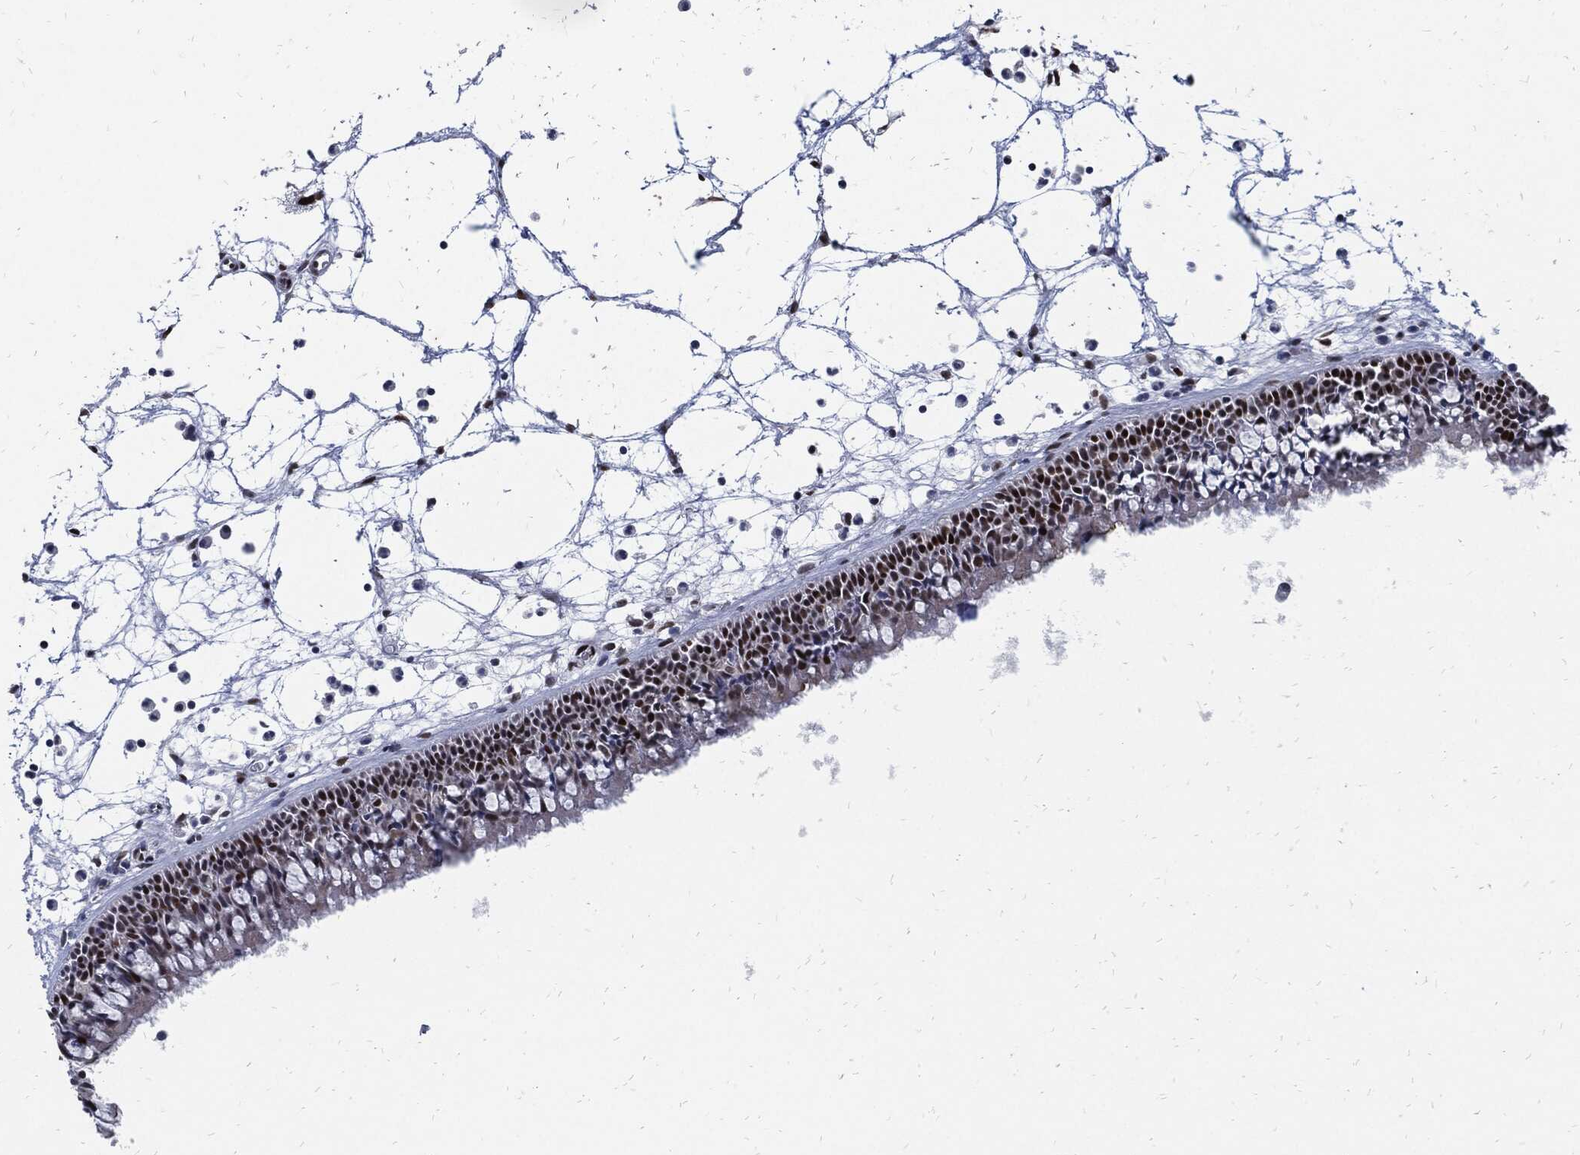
{"staining": {"intensity": "strong", "quantity": "<25%", "location": "nuclear"}, "tissue": "nasopharynx", "cell_type": "Respiratory epithelial cells", "image_type": "normal", "snomed": [{"axis": "morphology", "description": "Normal tissue, NOS"}, {"axis": "topography", "description": "Nasopharynx"}], "caption": "A photomicrograph of nasopharynx stained for a protein shows strong nuclear brown staining in respiratory epithelial cells.", "gene": "JUN", "patient": {"sex": "male", "age": 58}}